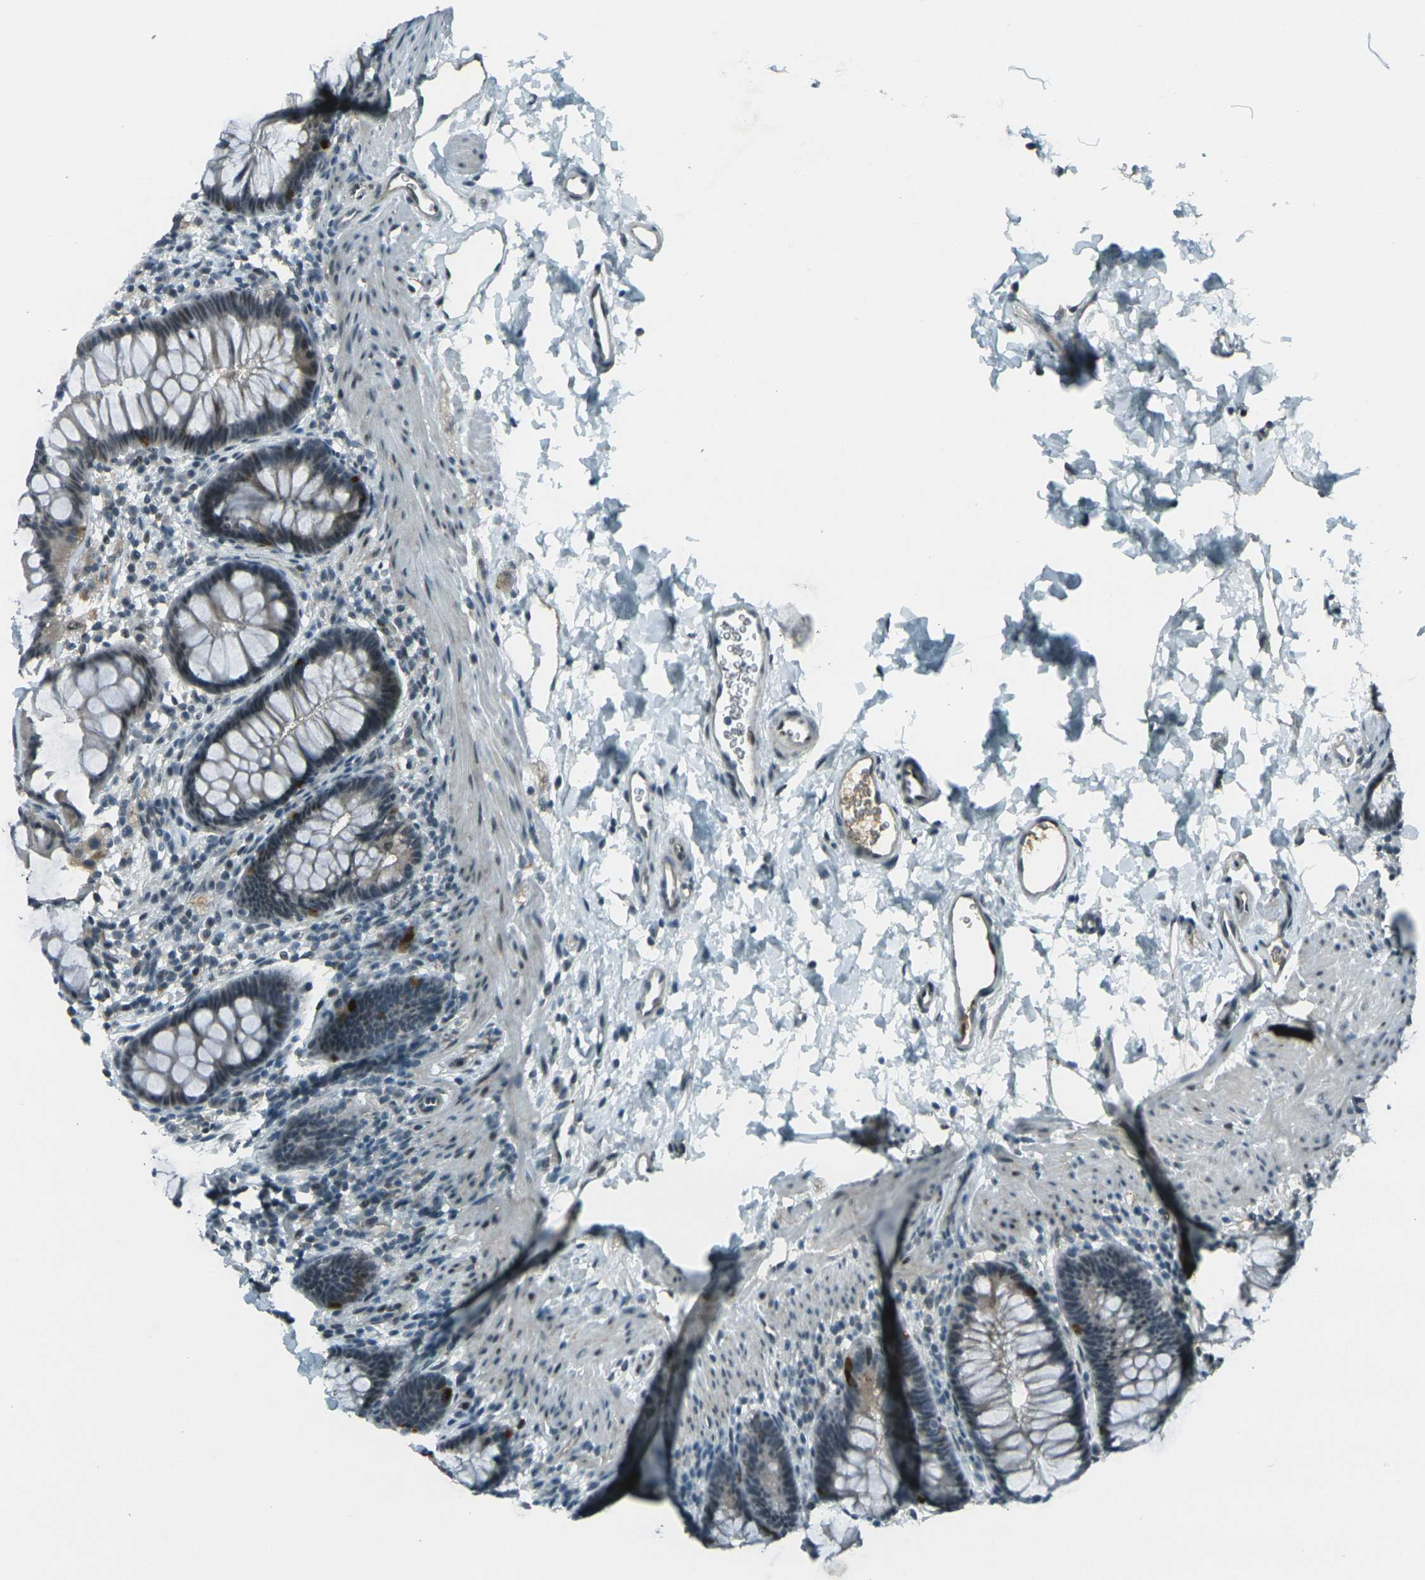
{"staining": {"intensity": "moderate", "quantity": "<25%", "location": "cytoplasmic/membranous,nuclear"}, "tissue": "rectum", "cell_type": "Glandular cells", "image_type": "normal", "snomed": [{"axis": "morphology", "description": "Normal tissue, NOS"}, {"axis": "topography", "description": "Rectum"}], "caption": "Immunohistochemistry (IHC) histopathology image of unremarkable rectum: human rectum stained using IHC displays low levels of moderate protein expression localized specifically in the cytoplasmic/membranous,nuclear of glandular cells, appearing as a cytoplasmic/membranous,nuclear brown color.", "gene": "GPR19", "patient": {"sex": "female", "age": 24}}